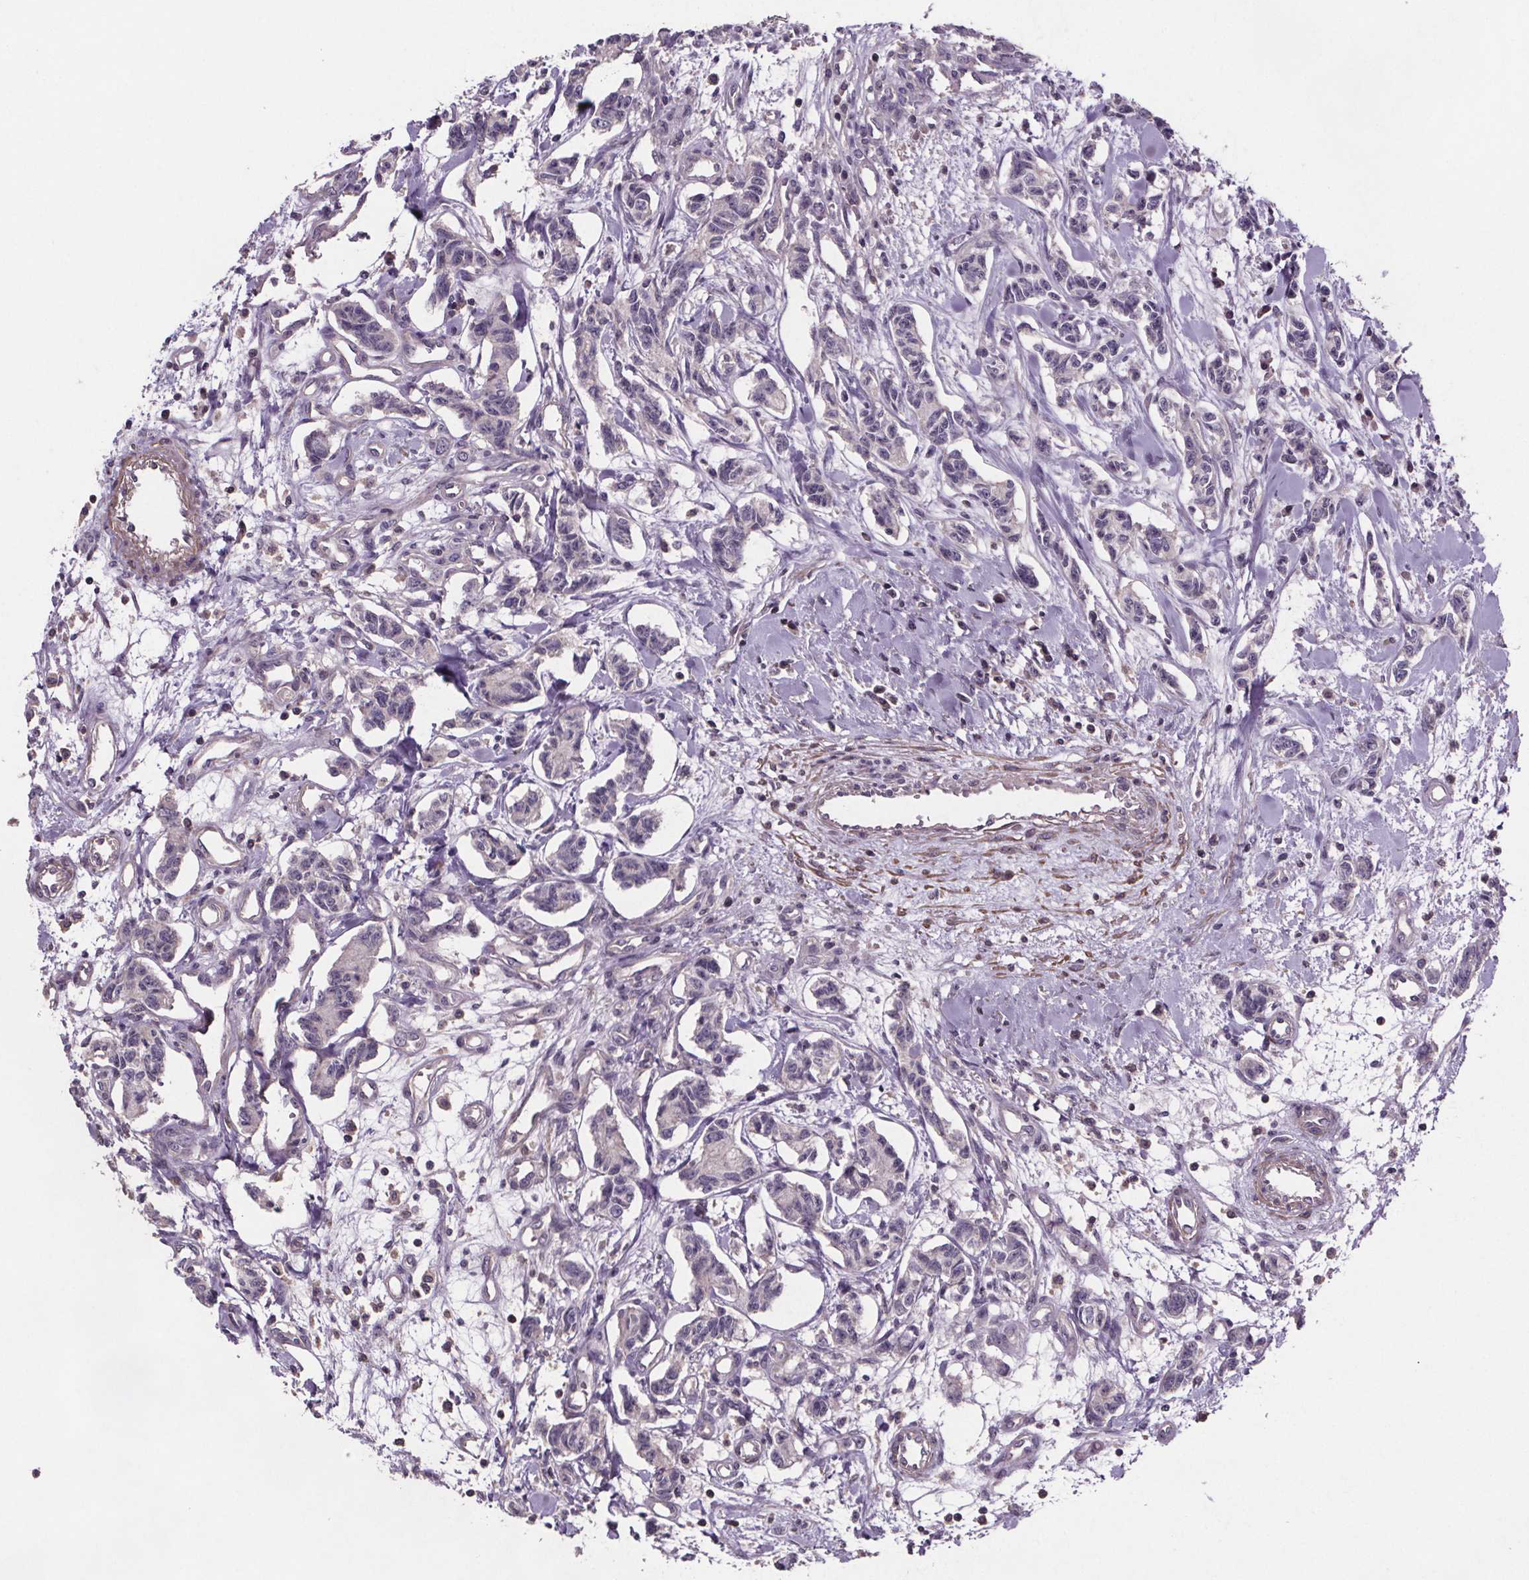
{"staining": {"intensity": "negative", "quantity": "none", "location": "none"}, "tissue": "carcinoid", "cell_type": "Tumor cells", "image_type": "cancer", "snomed": [{"axis": "morphology", "description": "Carcinoid, malignant, NOS"}, {"axis": "topography", "description": "Kidney"}], "caption": "An immunohistochemistry (IHC) photomicrograph of malignant carcinoid is shown. There is no staining in tumor cells of malignant carcinoid.", "gene": "CLN3", "patient": {"sex": "female", "age": 41}}